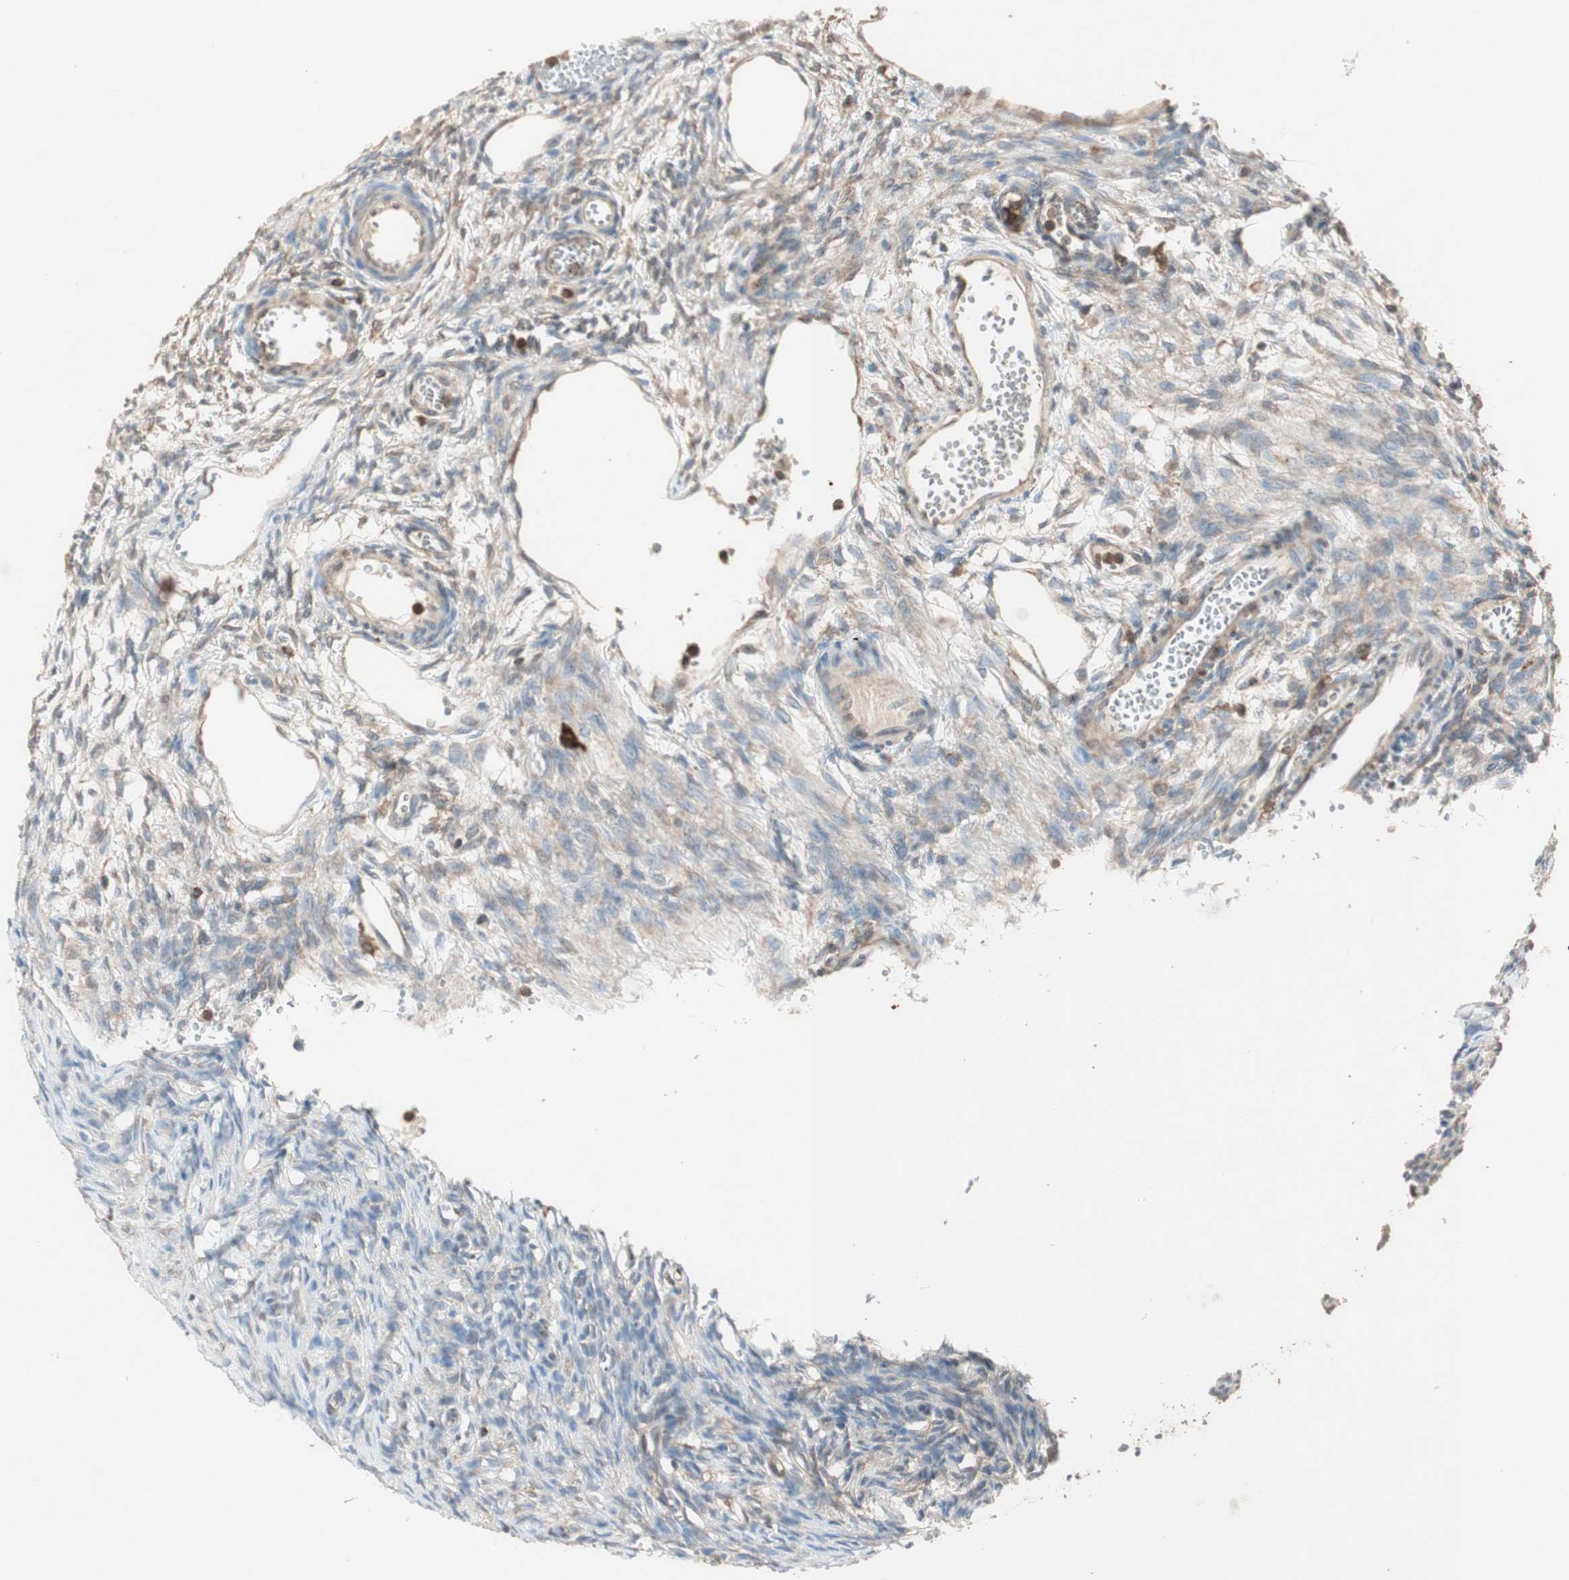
{"staining": {"intensity": "strong", "quantity": ">75%", "location": "cytoplasmic/membranous"}, "tissue": "ovary", "cell_type": "Follicle cells", "image_type": "normal", "snomed": [{"axis": "morphology", "description": "Normal tissue, NOS"}, {"axis": "topography", "description": "Ovary"}], "caption": "Protein expression analysis of normal ovary demonstrates strong cytoplasmic/membranous positivity in approximately >75% of follicle cells. (Brightfield microscopy of DAB IHC at high magnification).", "gene": "MMP3", "patient": {"sex": "female", "age": 33}}